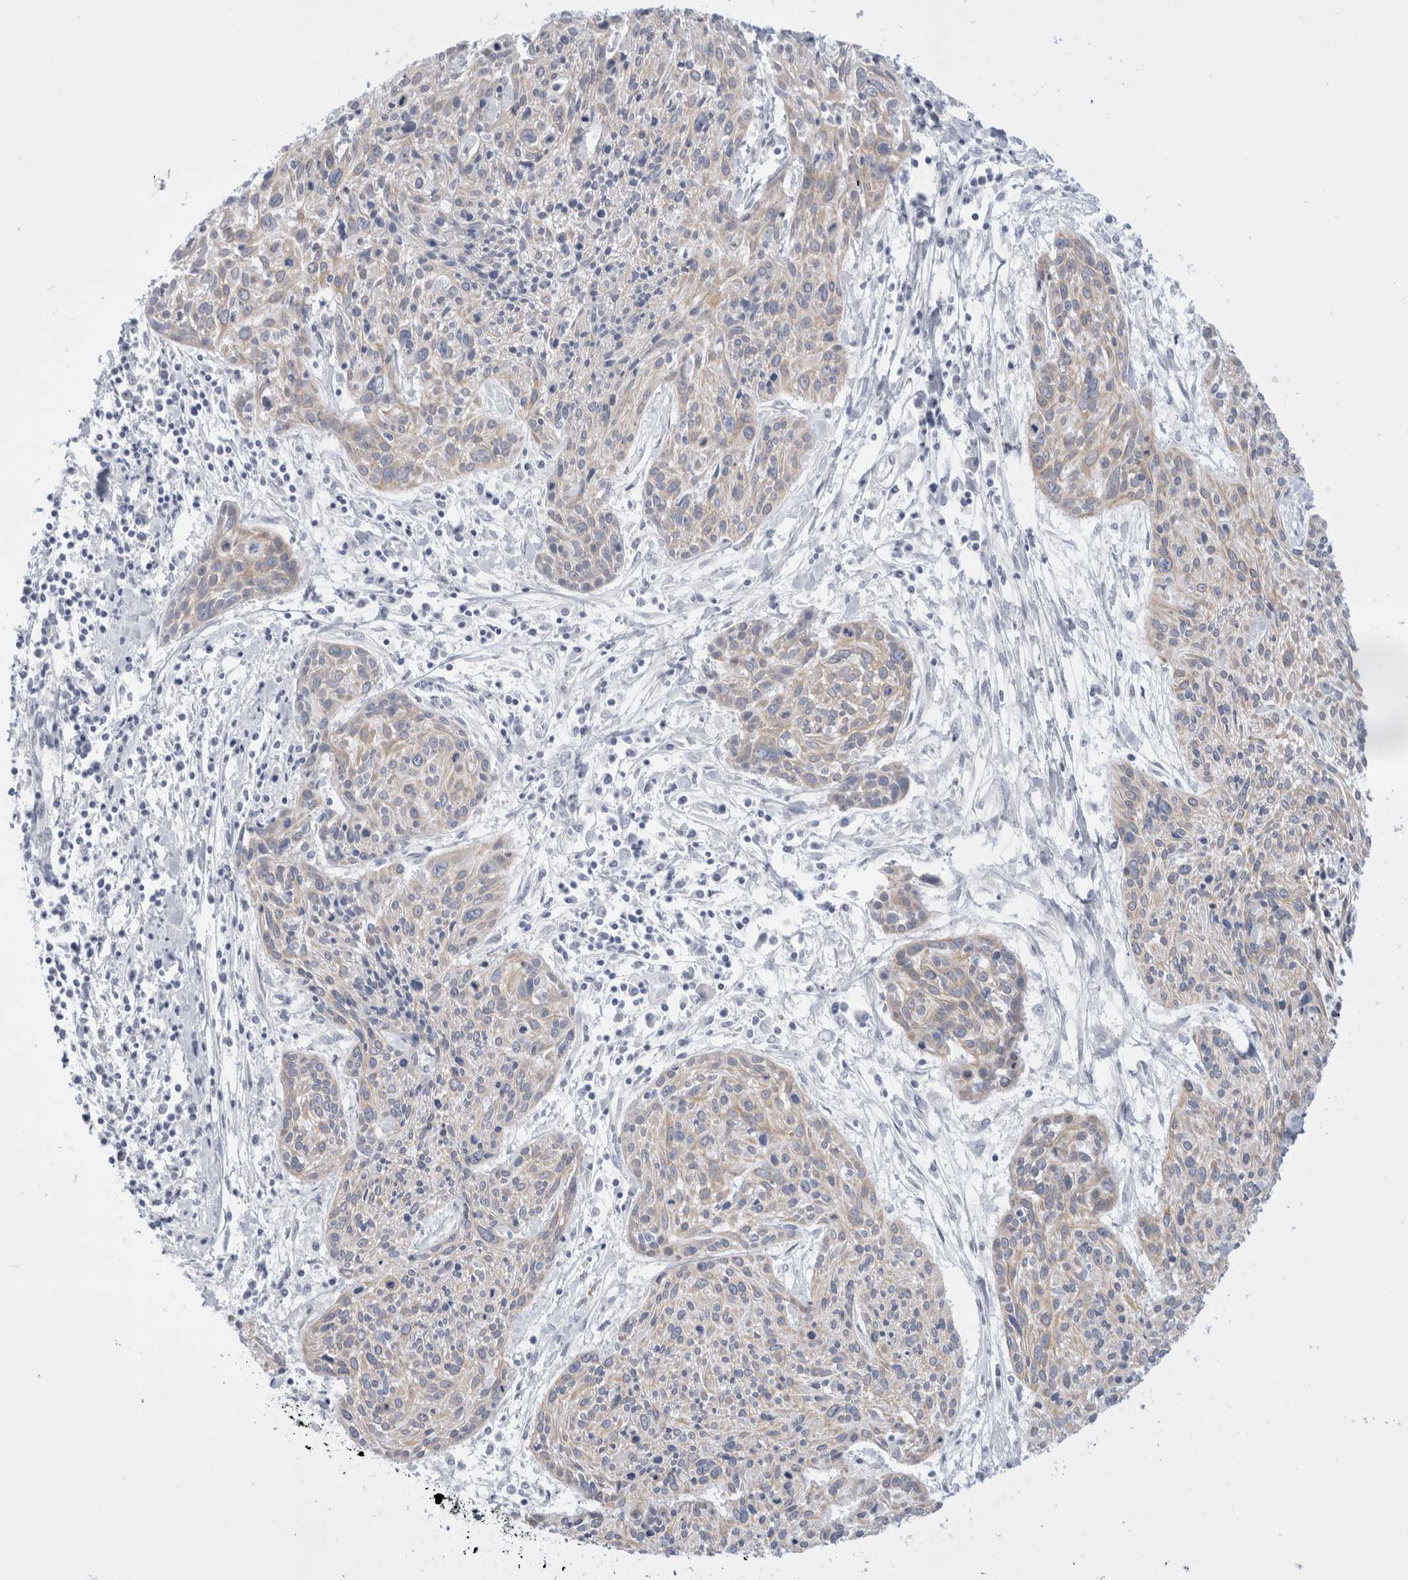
{"staining": {"intensity": "weak", "quantity": "25%-75%", "location": "cytoplasmic/membranous"}, "tissue": "cervical cancer", "cell_type": "Tumor cells", "image_type": "cancer", "snomed": [{"axis": "morphology", "description": "Squamous cell carcinoma, NOS"}, {"axis": "topography", "description": "Cervix"}], "caption": "Brown immunohistochemical staining in cervical cancer (squamous cell carcinoma) shows weak cytoplasmic/membranous positivity in about 25%-75% of tumor cells.", "gene": "MUC15", "patient": {"sex": "female", "age": 51}}